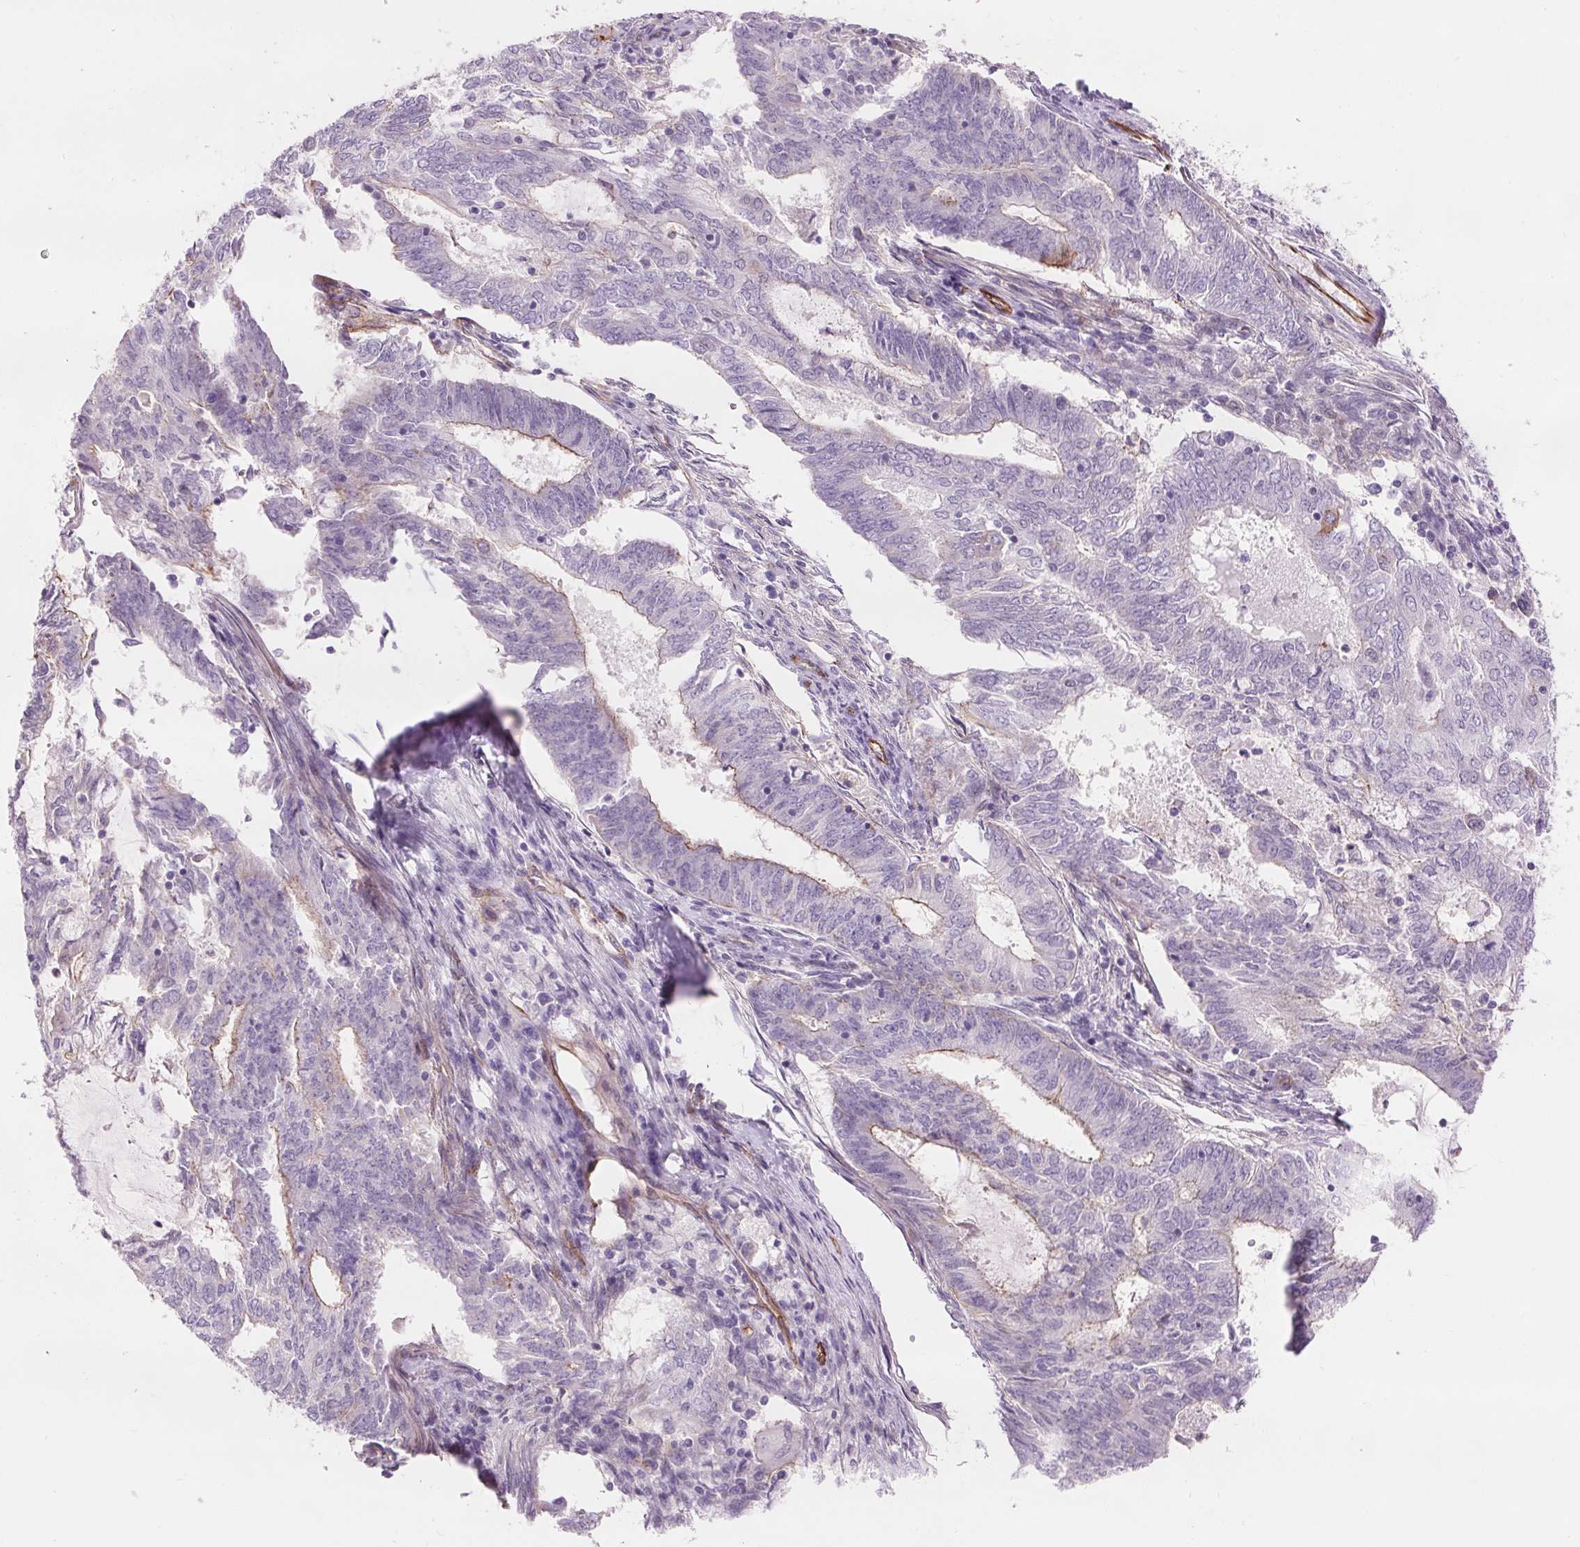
{"staining": {"intensity": "weak", "quantity": "<25%", "location": "cytoplasmic/membranous"}, "tissue": "endometrial cancer", "cell_type": "Tumor cells", "image_type": "cancer", "snomed": [{"axis": "morphology", "description": "Adenocarcinoma, NOS"}, {"axis": "topography", "description": "Endometrium"}], "caption": "Photomicrograph shows no protein staining in tumor cells of adenocarcinoma (endometrial) tissue.", "gene": "DIXDC1", "patient": {"sex": "female", "age": 62}}